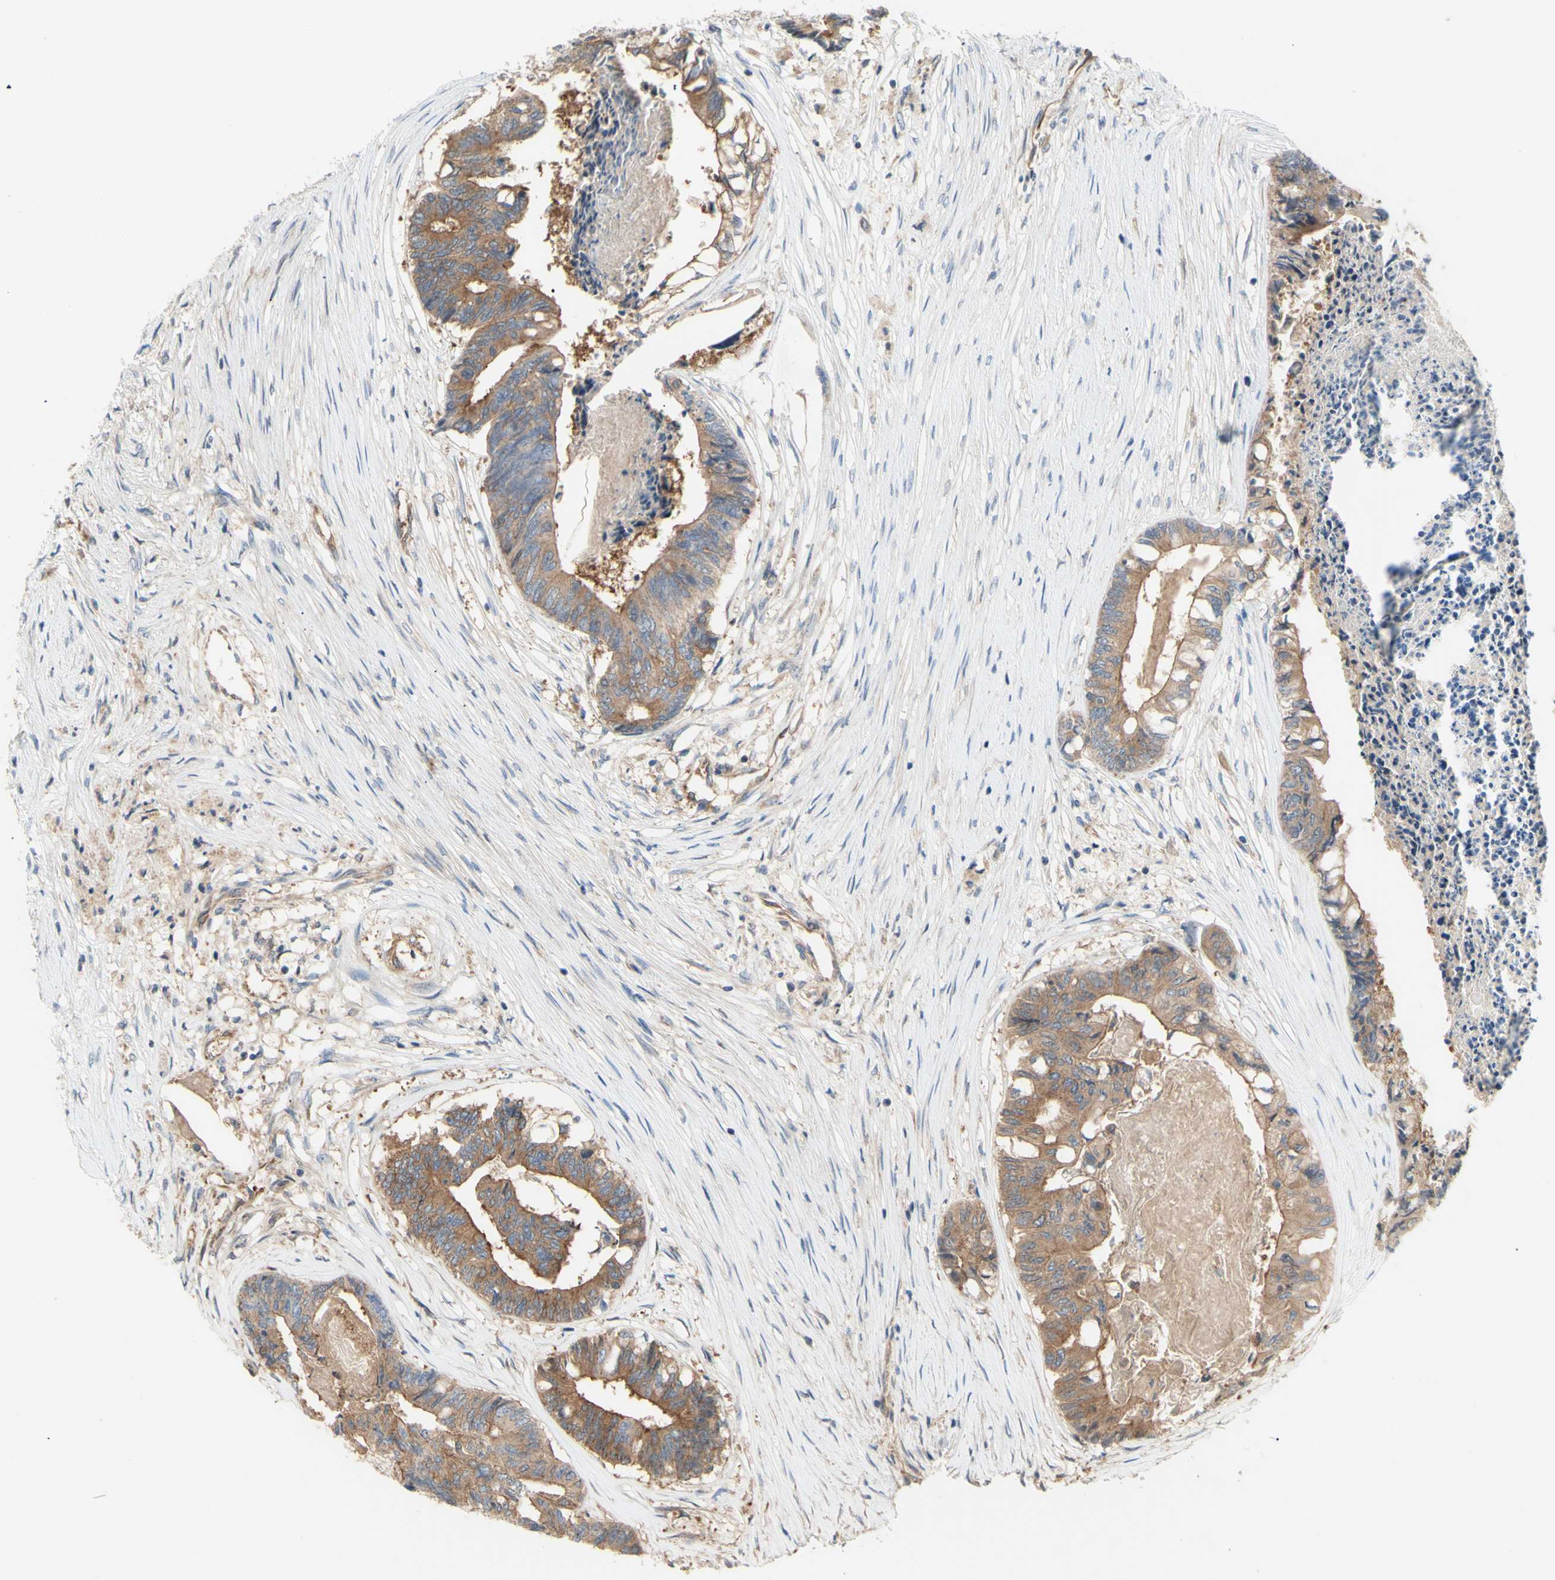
{"staining": {"intensity": "moderate", "quantity": ">75%", "location": "cytoplasmic/membranous"}, "tissue": "colorectal cancer", "cell_type": "Tumor cells", "image_type": "cancer", "snomed": [{"axis": "morphology", "description": "Adenocarcinoma, NOS"}, {"axis": "topography", "description": "Rectum"}], "caption": "Tumor cells exhibit moderate cytoplasmic/membranous staining in approximately >75% of cells in colorectal cancer.", "gene": "DYNLRB1", "patient": {"sex": "male", "age": 63}}